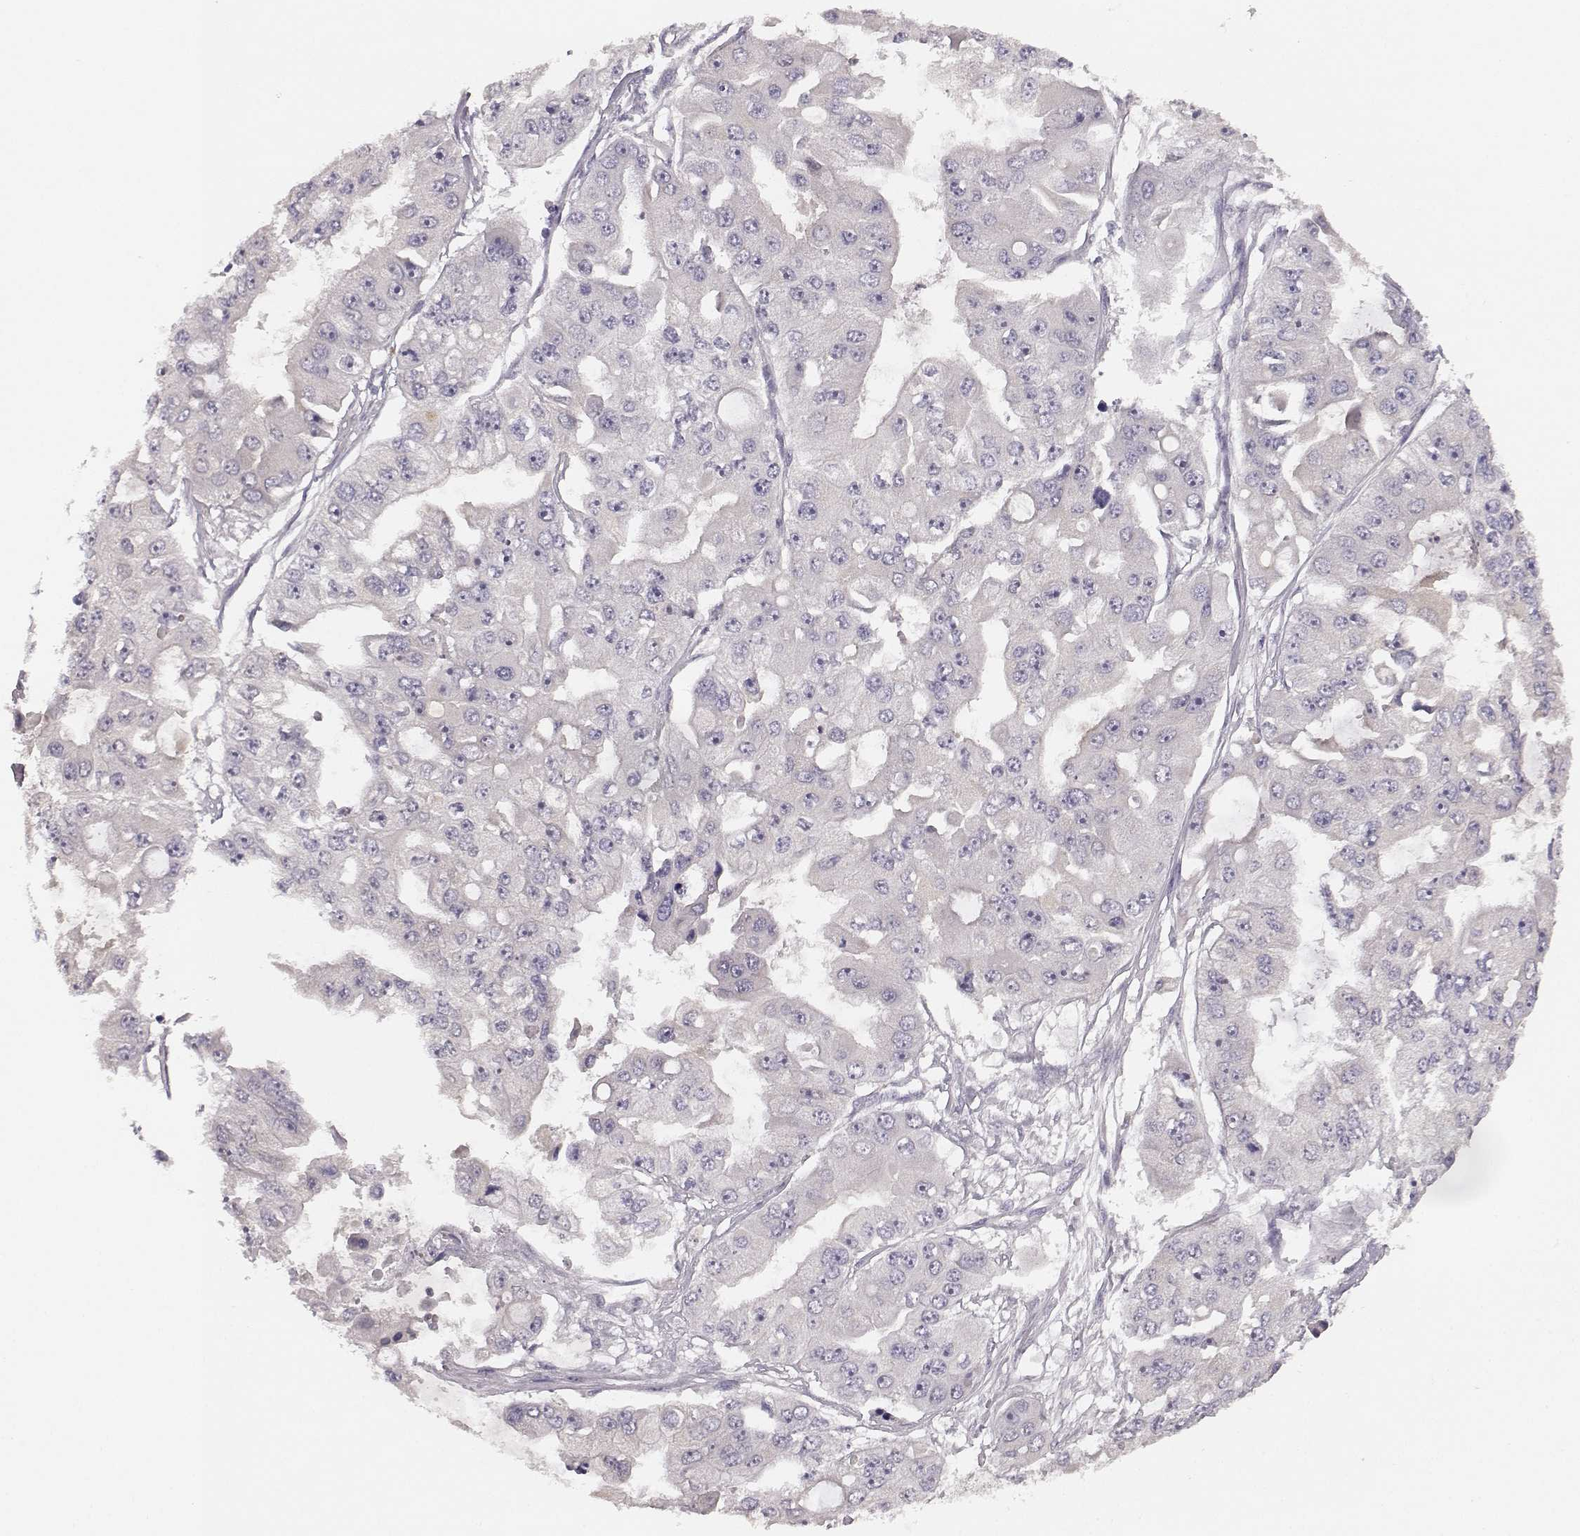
{"staining": {"intensity": "negative", "quantity": "none", "location": "none"}, "tissue": "ovarian cancer", "cell_type": "Tumor cells", "image_type": "cancer", "snomed": [{"axis": "morphology", "description": "Cystadenocarcinoma, serous, NOS"}, {"axis": "topography", "description": "Ovary"}], "caption": "DAB immunohistochemical staining of human ovarian cancer (serous cystadenocarcinoma) demonstrates no significant staining in tumor cells.", "gene": "GHR", "patient": {"sex": "female", "age": 56}}